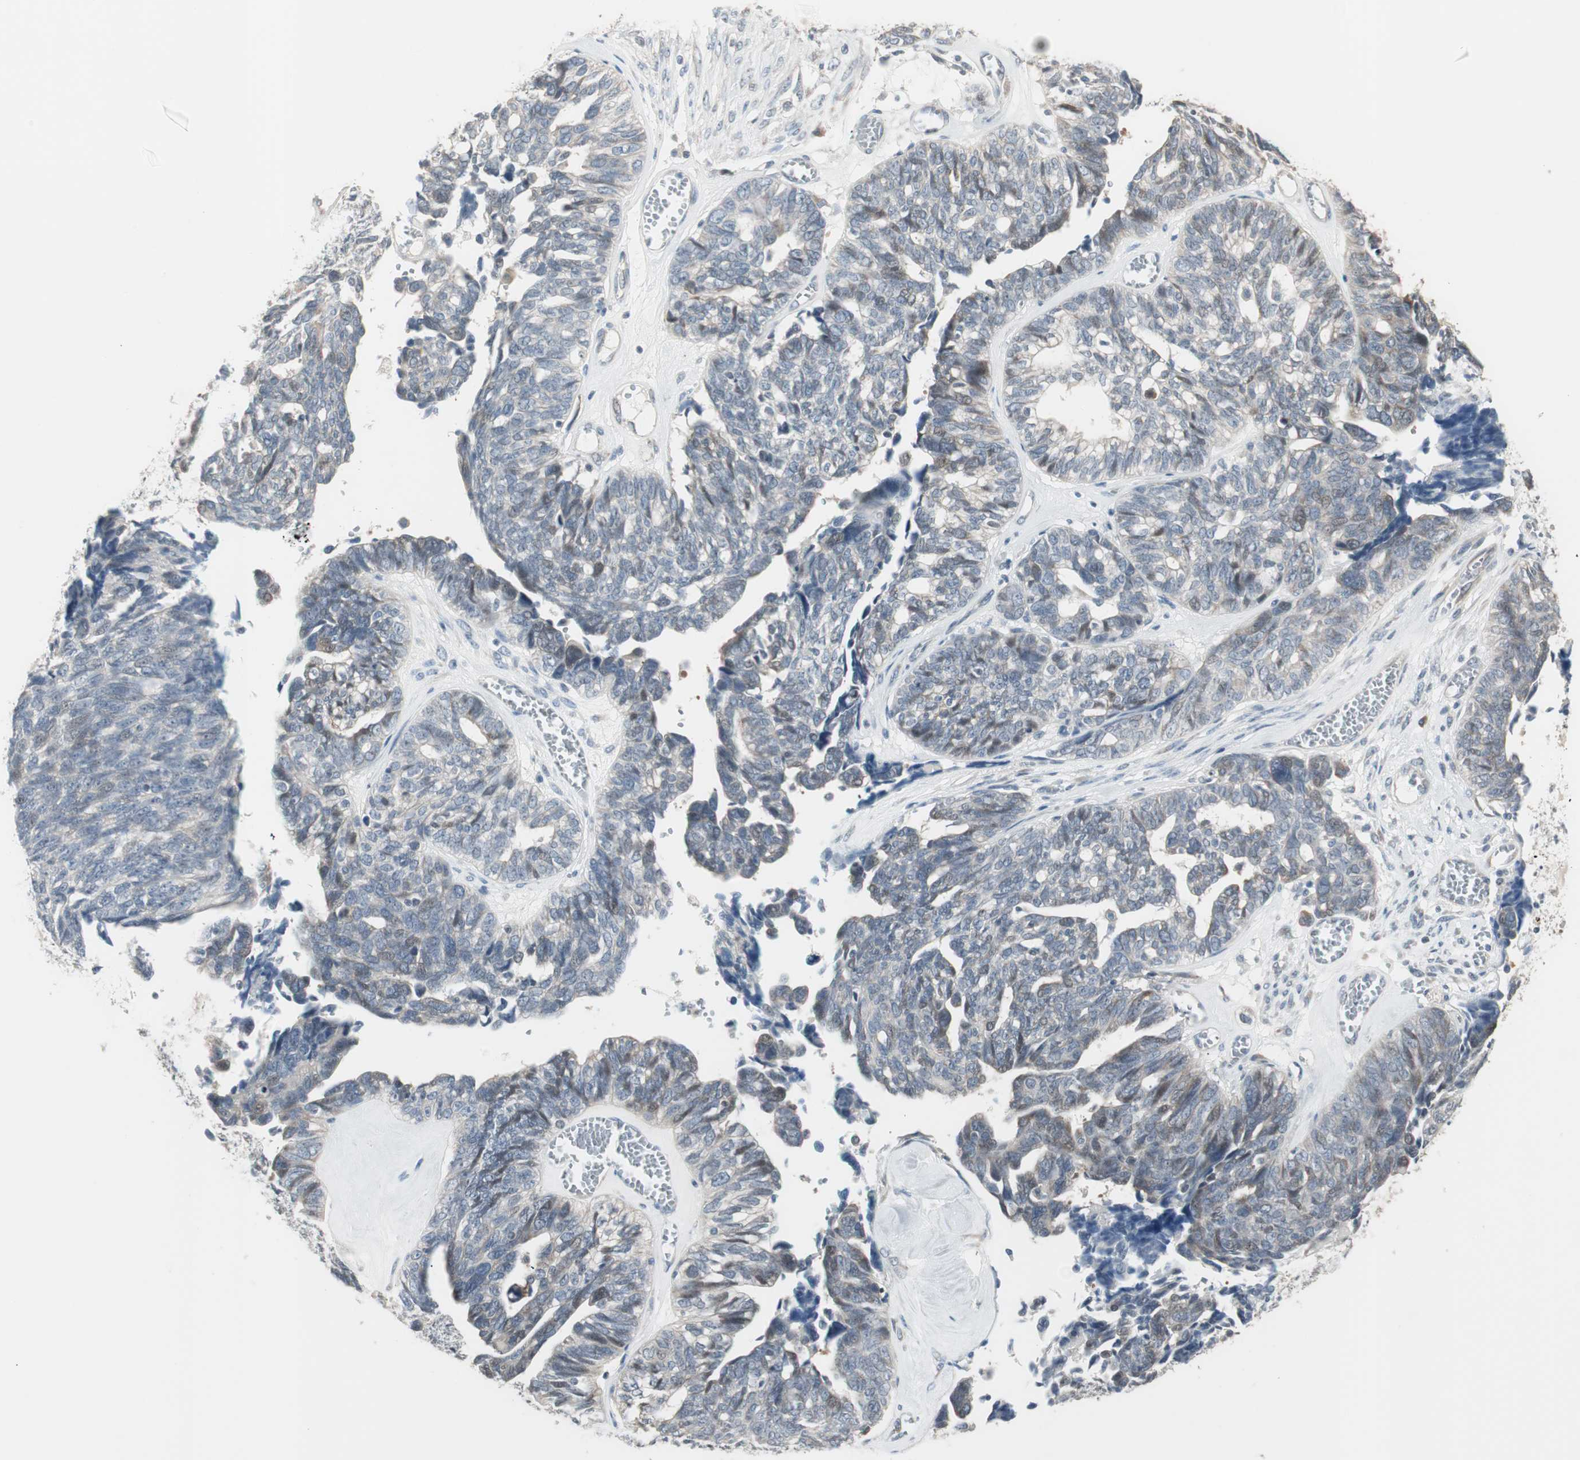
{"staining": {"intensity": "moderate", "quantity": "<25%", "location": "cytoplasmic/membranous,nuclear"}, "tissue": "ovarian cancer", "cell_type": "Tumor cells", "image_type": "cancer", "snomed": [{"axis": "morphology", "description": "Cystadenocarcinoma, serous, NOS"}, {"axis": "topography", "description": "Ovary"}], "caption": "Brown immunohistochemical staining in human ovarian cancer (serous cystadenocarcinoma) displays moderate cytoplasmic/membranous and nuclear positivity in approximately <25% of tumor cells.", "gene": "PDZK1", "patient": {"sex": "female", "age": 79}}